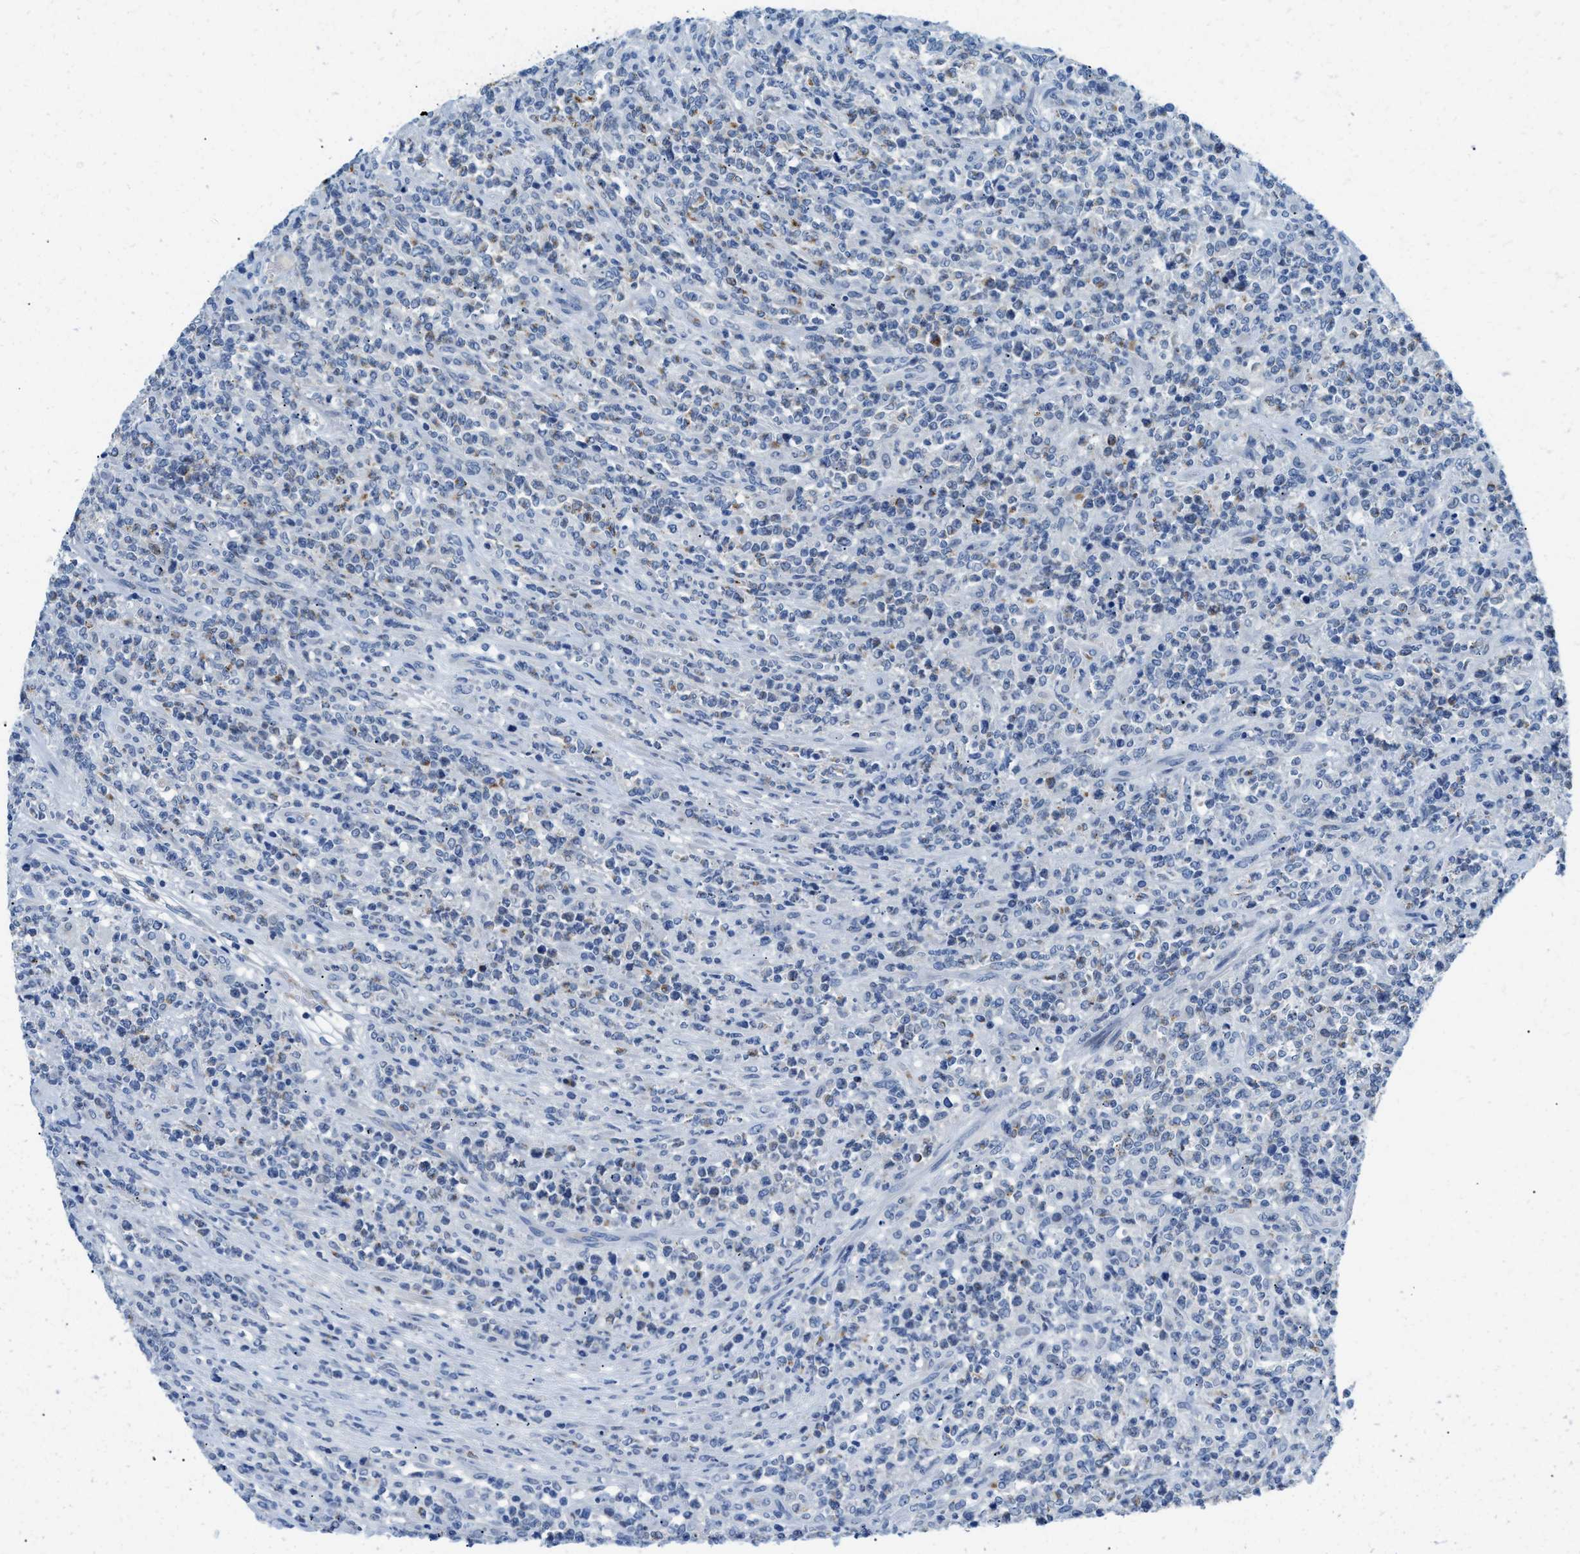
{"staining": {"intensity": "negative", "quantity": "none", "location": "none"}, "tissue": "lymphoma", "cell_type": "Tumor cells", "image_type": "cancer", "snomed": [{"axis": "morphology", "description": "Malignant lymphoma, non-Hodgkin's type, High grade"}, {"axis": "topography", "description": "Soft tissue"}], "caption": "This is a micrograph of immunohistochemistry (IHC) staining of malignant lymphoma, non-Hodgkin's type (high-grade), which shows no positivity in tumor cells.", "gene": "TSPAN3", "patient": {"sex": "male", "age": 18}}